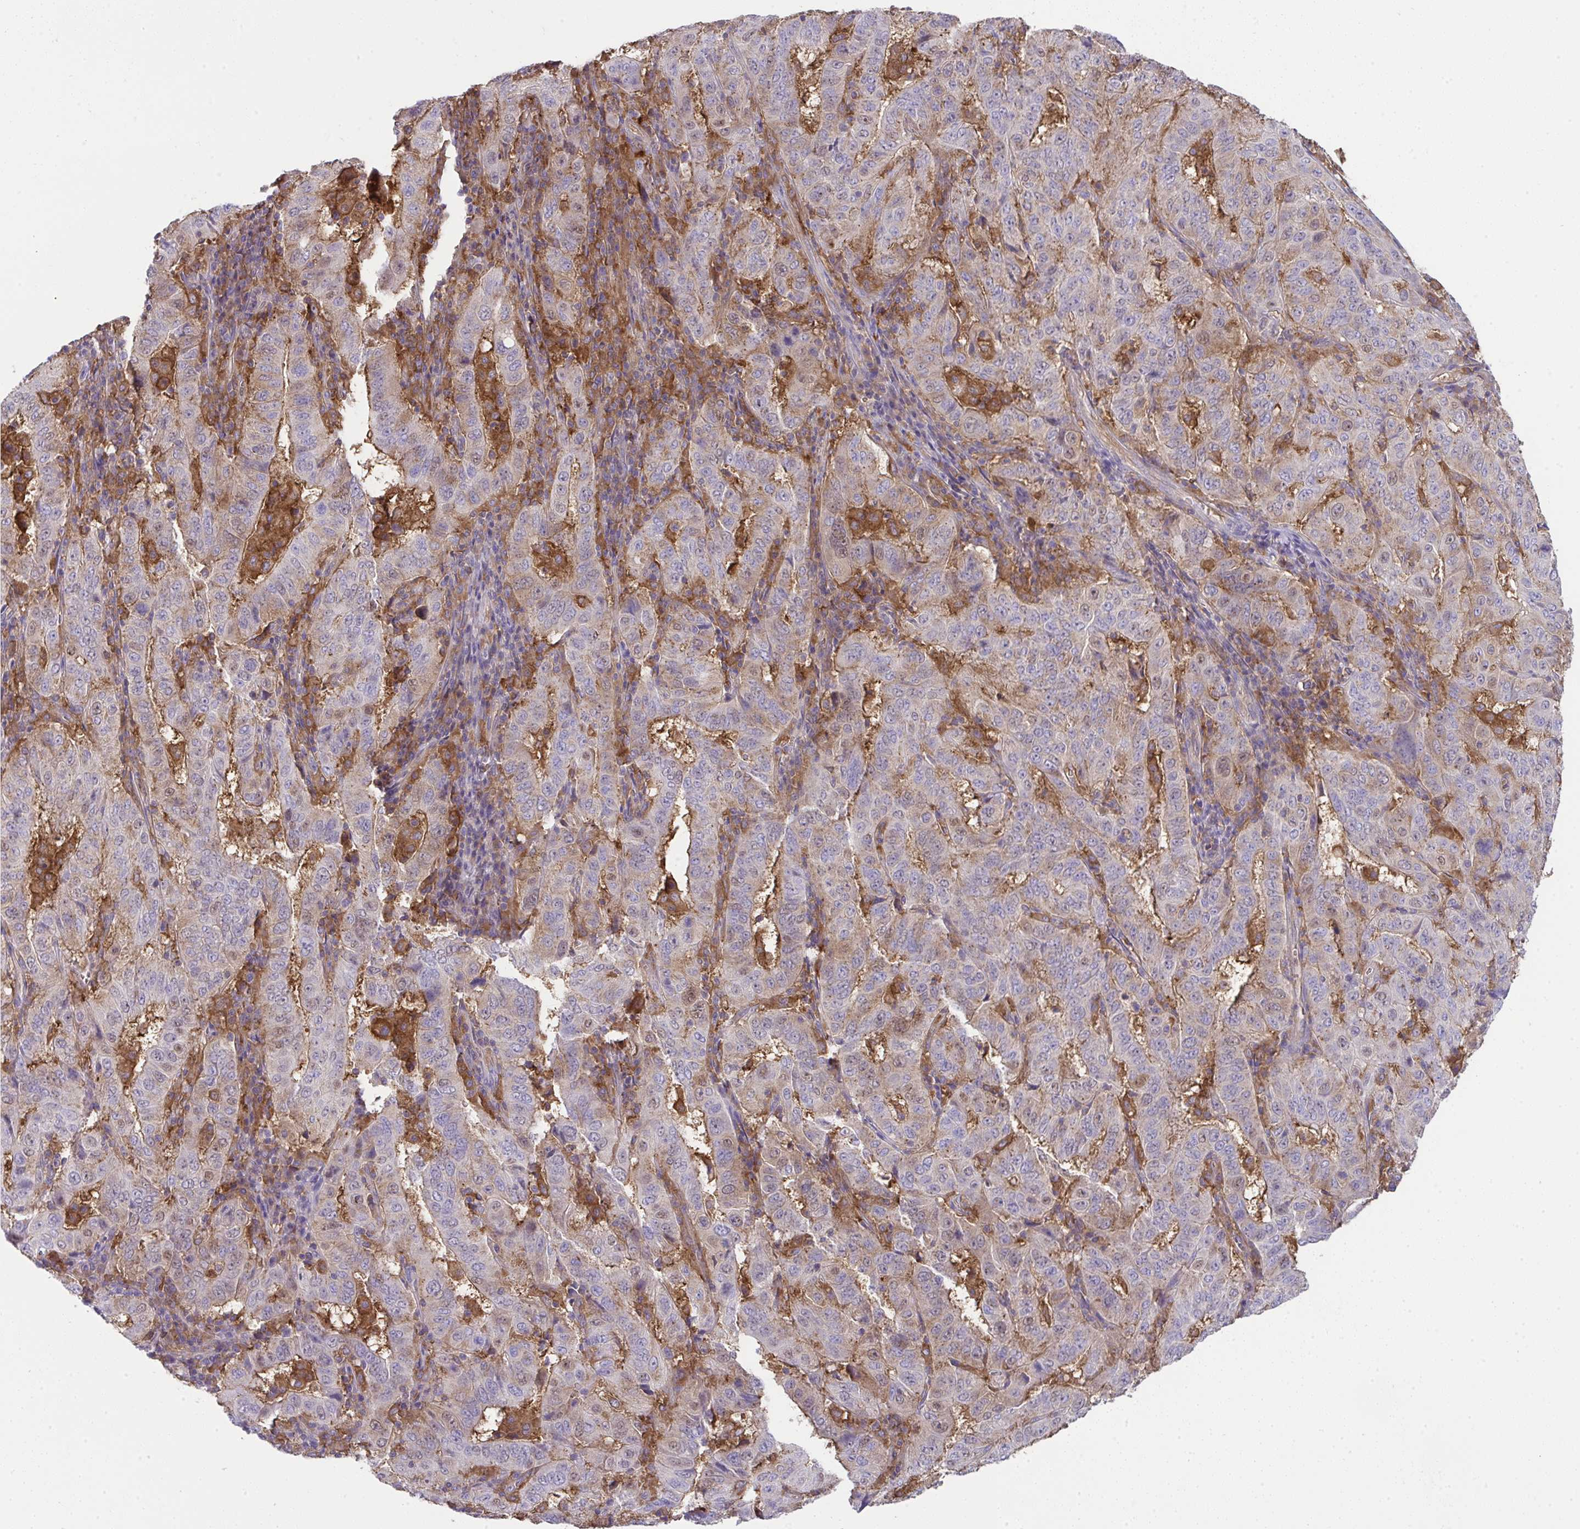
{"staining": {"intensity": "weak", "quantity": "<25%", "location": "cytoplasmic/membranous,nuclear"}, "tissue": "pancreatic cancer", "cell_type": "Tumor cells", "image_type": "cancer", "snomed": [{"axis": "morphology", "description": "Adenocarcinoma, NOS"}, {"axis": "topography", "description": "Pancreas"}], "caption": "This is an immunohistochemistry (IHC) photomicrograph of pancreatic cancer. There is no staining in tumor cells.", "gene": "ALDH16A1", "patient": {"sex": "male", "age": 63}}